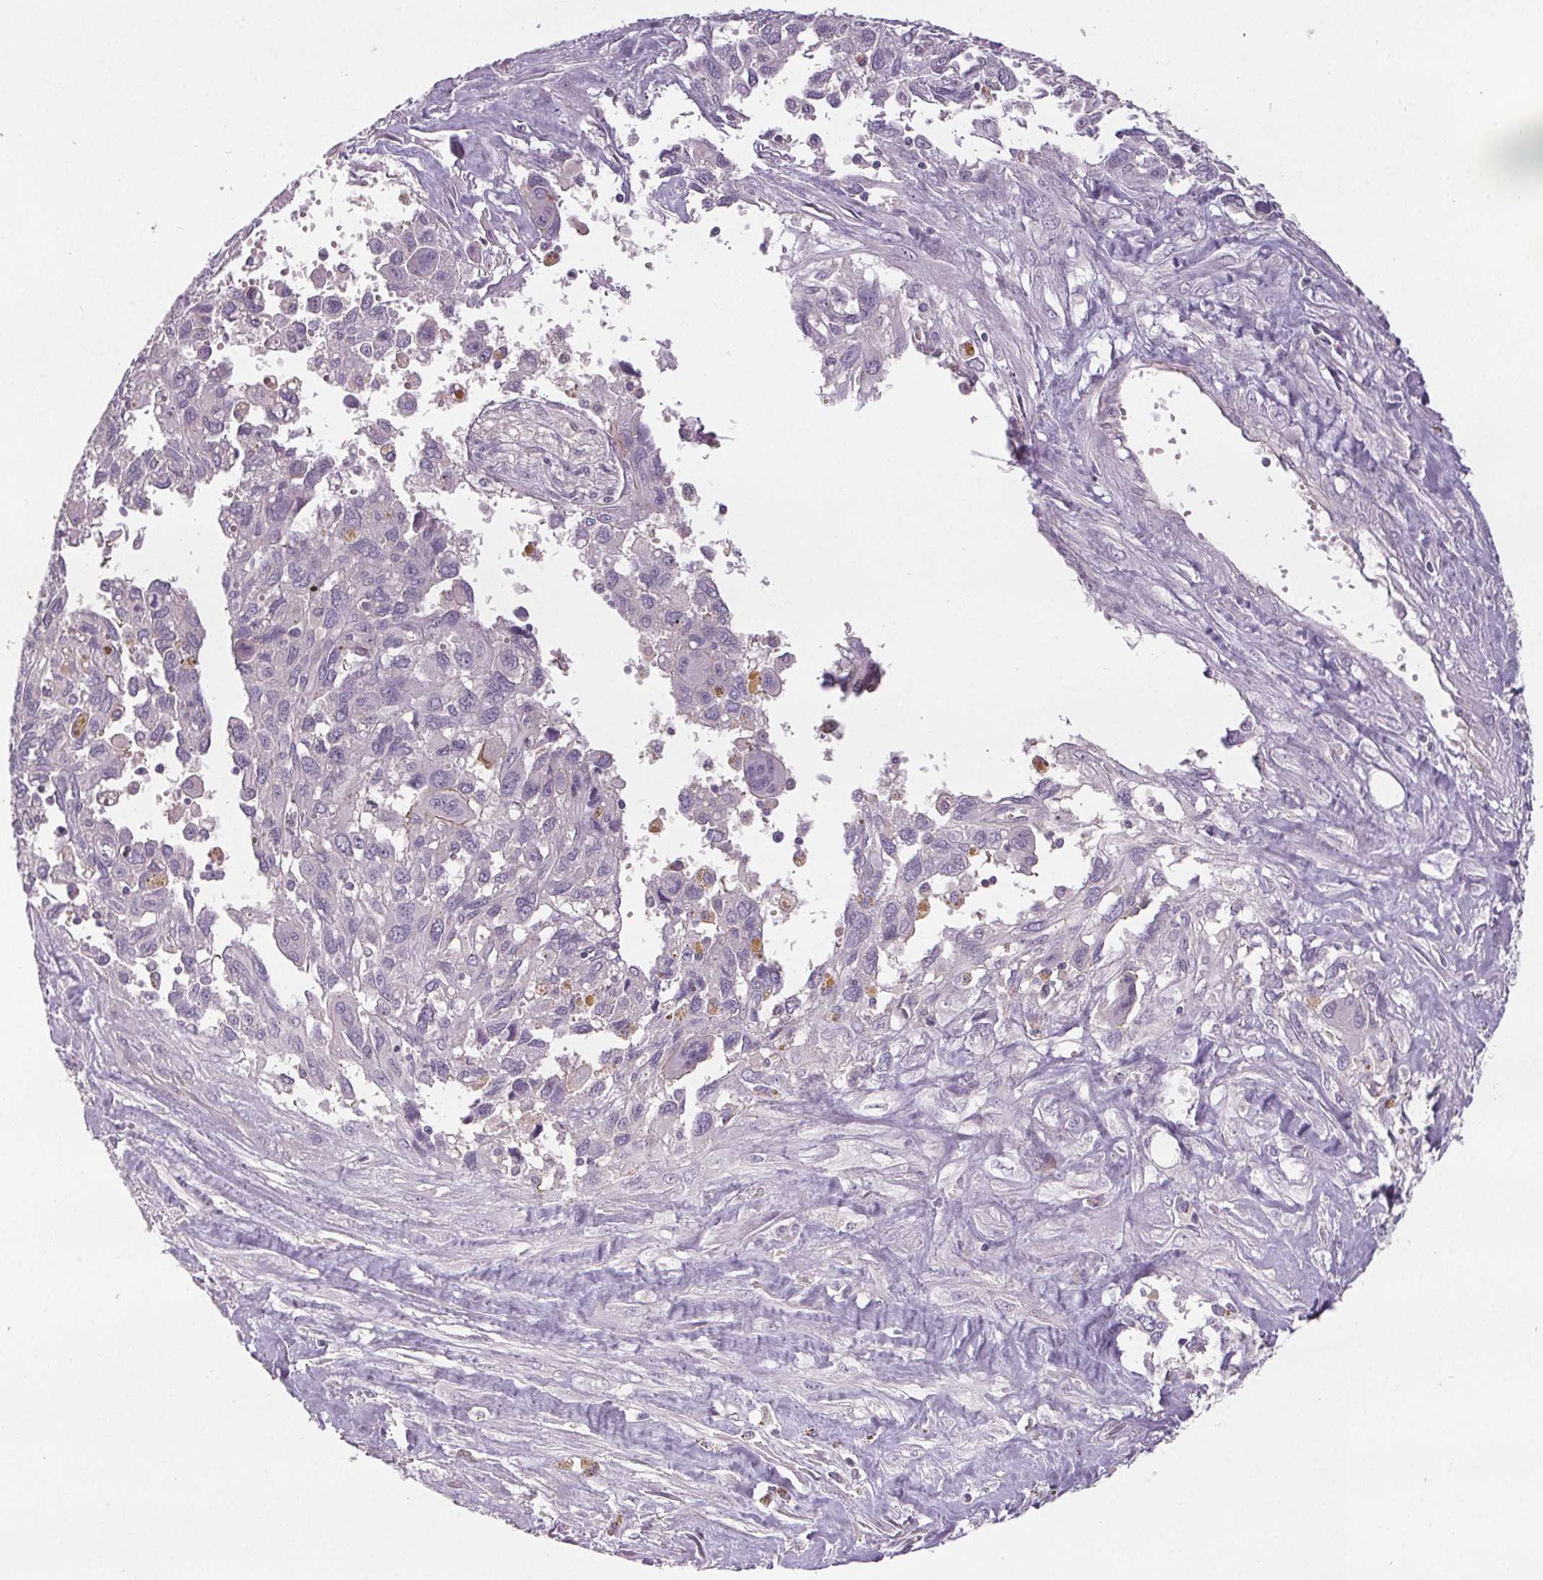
{"staining": {"intensity": "negative", "quantity": "none", "location": "none"}, "tissue": "pancreatic cancer", "cell_type": "Tumor cells", "image_type": "cancer", "snomed": [{"axis": "morphology", "description": "Adenocarcinoma, NOS"}, {"axis": "topography", "description": "Pancreas"}], "caption": "The photomicrograph reveals no significant staining in tumor cells of pancreatic cancer.", "gene": "ATP1A1", "patient": {"sex": "female", "age": 47}}